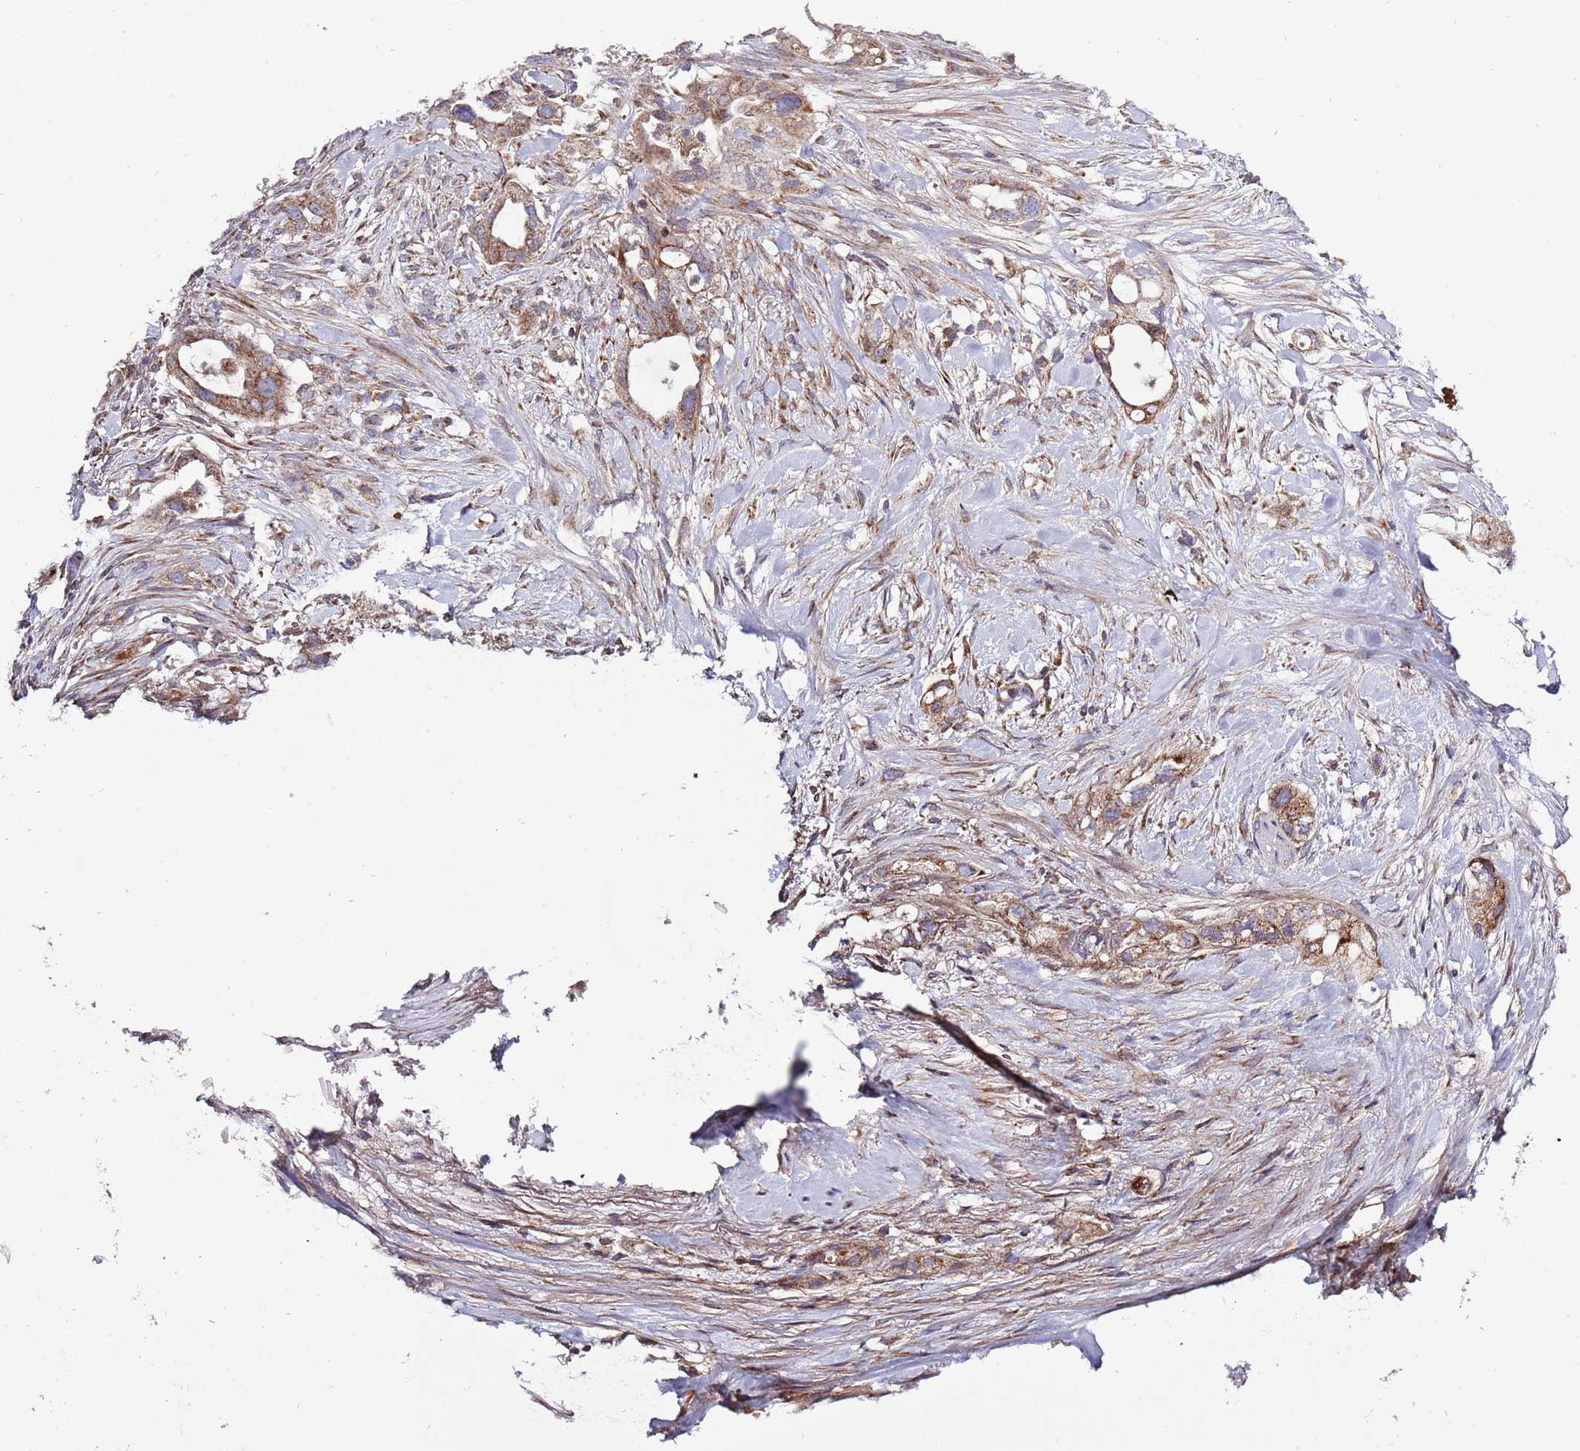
{"staining": {"intensity": "moderate", "quantity": ">75%", "location": "cytoplasmic/membranous"}, "tissue": "pancreatic cancer", "cell_type": "Tumor cells", "image_type": "cancer", "snomed": [{"axis": "morphology", "description": "Adenocarcinoma, NOS"}, {"axis": "topography", "description": "Pancreas"}], "caption": "Pancreatic adenocarcinoma was stained to show a protein in brown. There is medium levels of moderate cytoplasmic/membranous staining in approximately >75% of tumor cells.", "gene": "IRS4", "patient": {"sex": "male", "age": 44}}